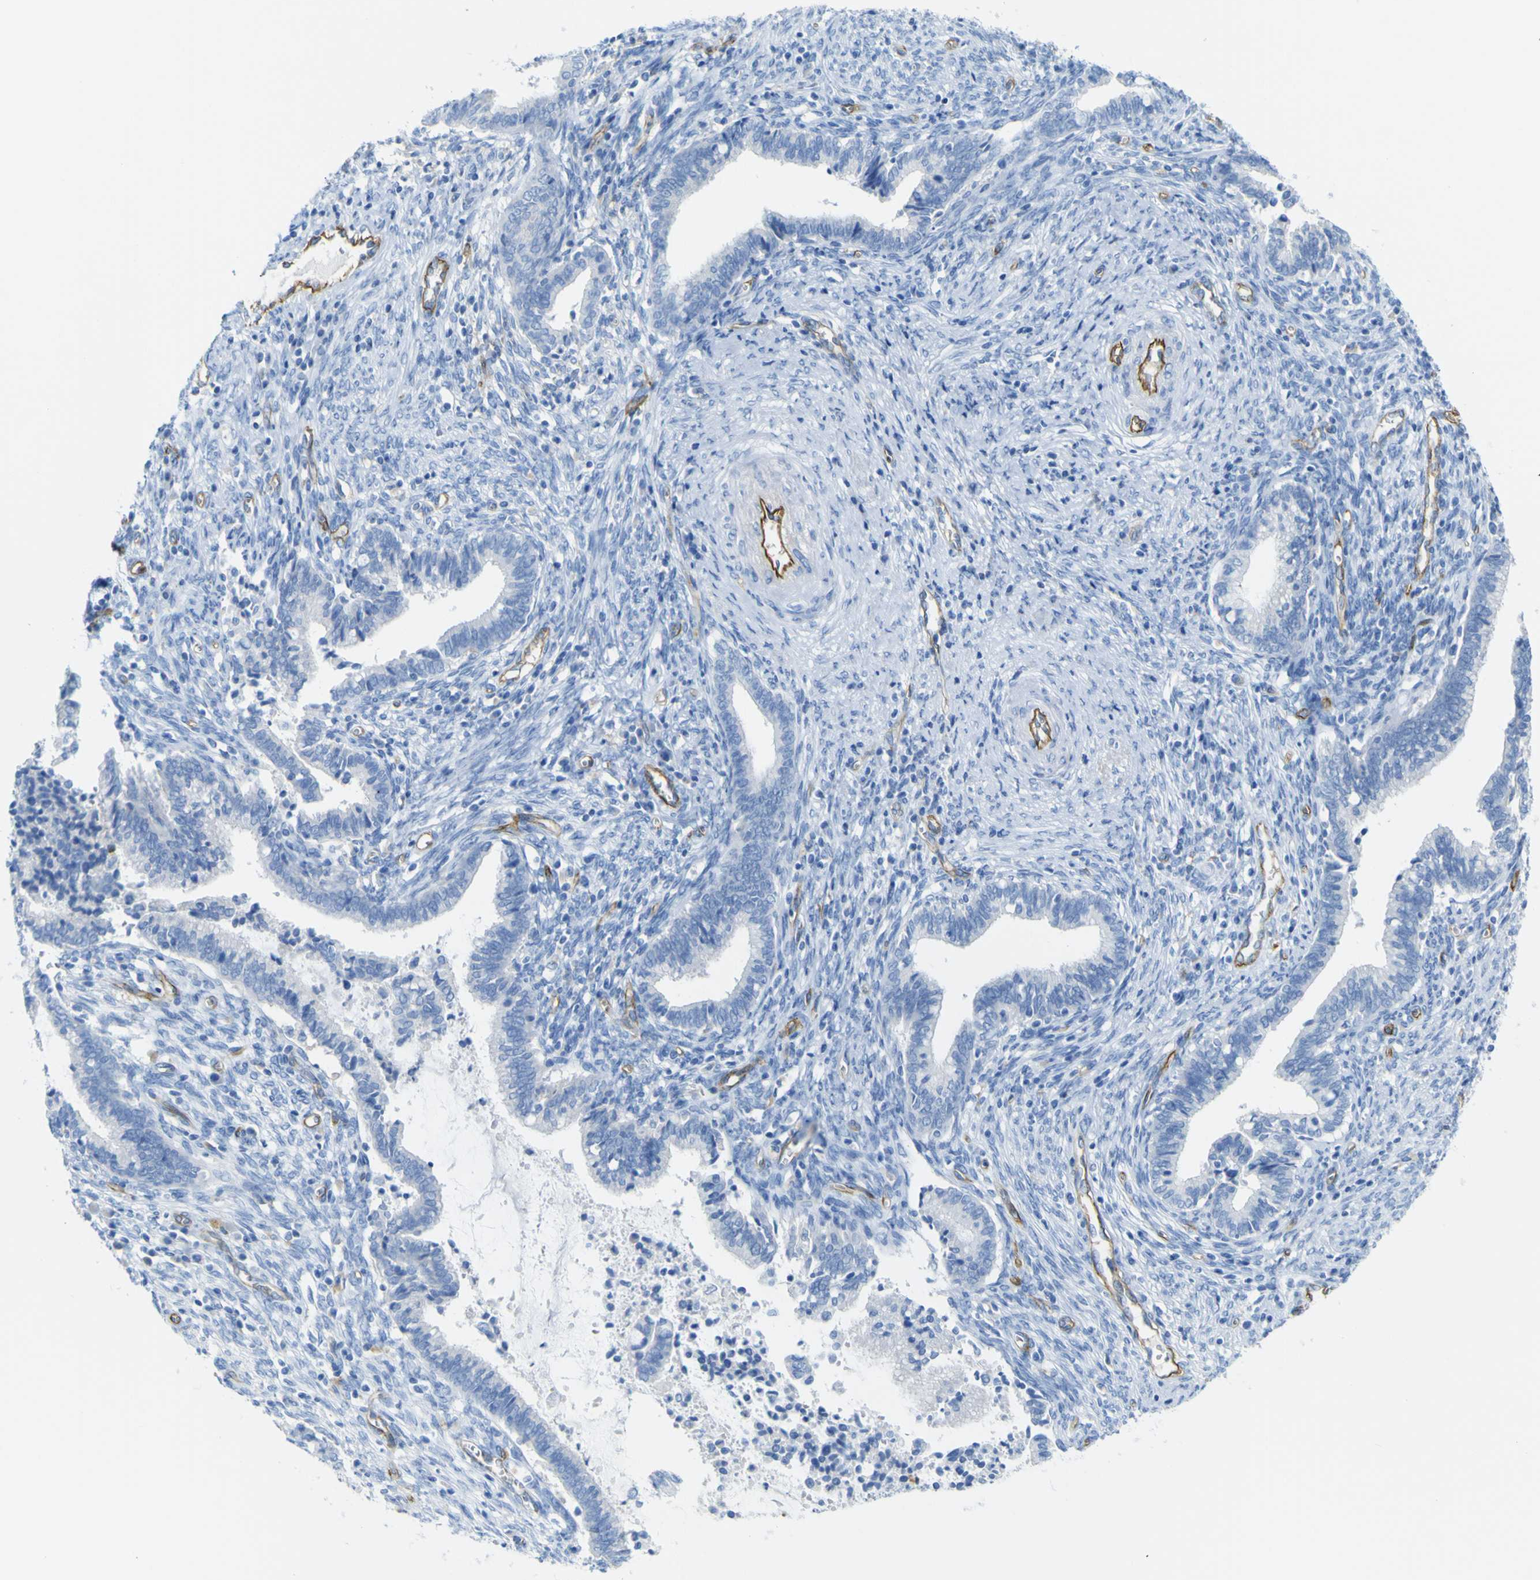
{"staining": {"intensity": "negative", "quantity": "none", "location": "none"}, "tissue": "cervical cancer", "cell_type": "Tumor cells", "image_type": "cancer", "snomed": [{"axis": "morphology", "description": "Adenocarcinoma, NOS"}, {"axis": "topography", "description": "Cervix"}], "caption": "High magnification brightfield microscopy of cervical cancer (adenocarcinoma) stained with DAB (3,3'-diaminobenzidine) (brown) and counterstained with hematoxylin (blue): tumor cells show no significant positivity. Nuclei are stained in blue.", "gene": "CD93", "patient": {"sex": "female", "age": 44}}